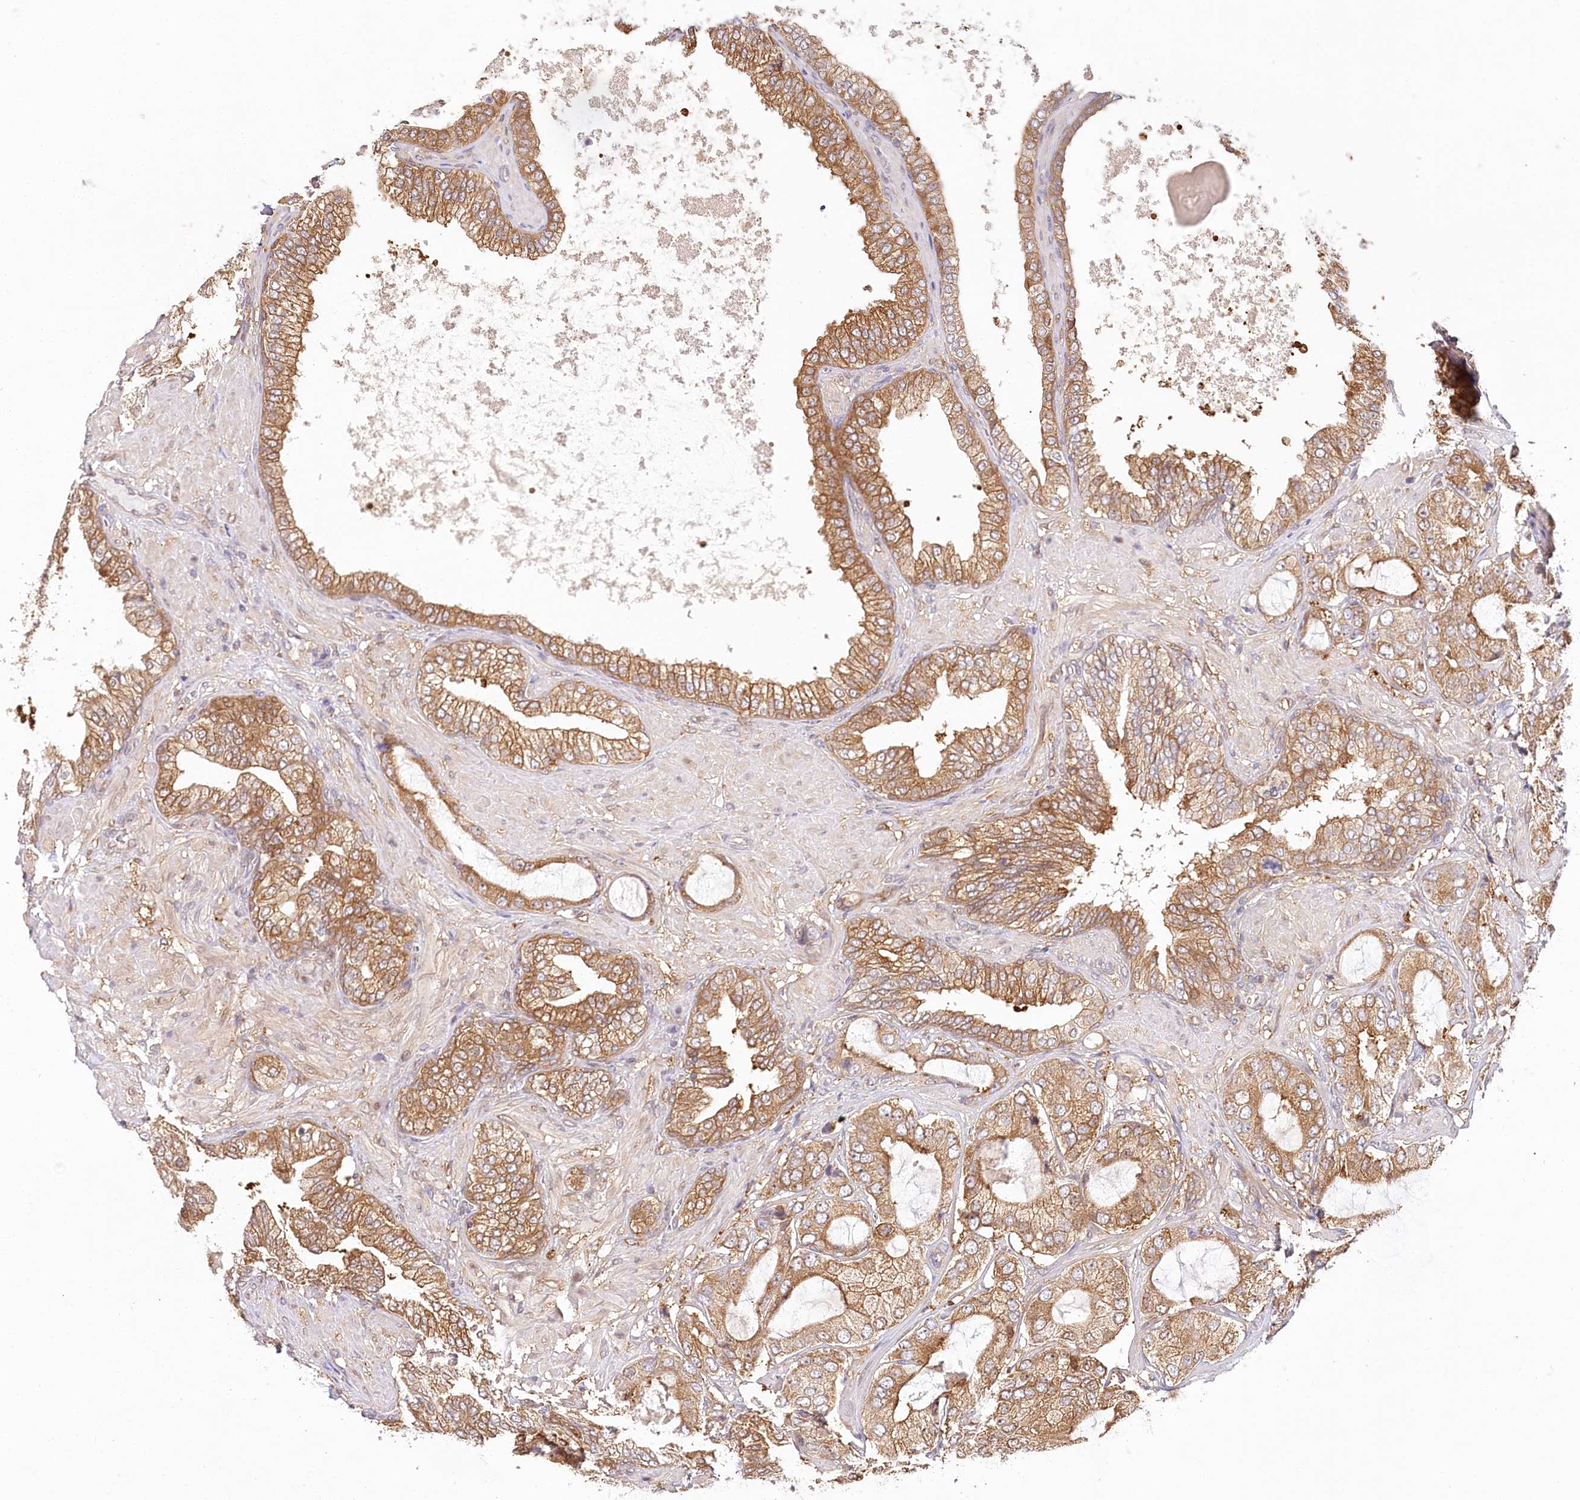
{"staining": {"intensity": "moderate", "quantity": ">75%", "location": "cytoplasmic/membranous"}, "tissue": "prostate cancer", "cell_type": "Tumor cells", "image_type": "cancer", "snomed": [{"axis": "morphology", "description": "Adenocarcinoma, High grade"}, {"axis": "topography", "description": "Prostate"}], "caption": "Protein expression analysis of human adenocarcinoma (high-grade) (prostate) reveals moderate cytoplasmic/membranous positivity in approximately >75% of tumor cells. Nuclei are stained in blue.", "gene": "INPP4B", "patient": {"sex": "male", "age": 59}}